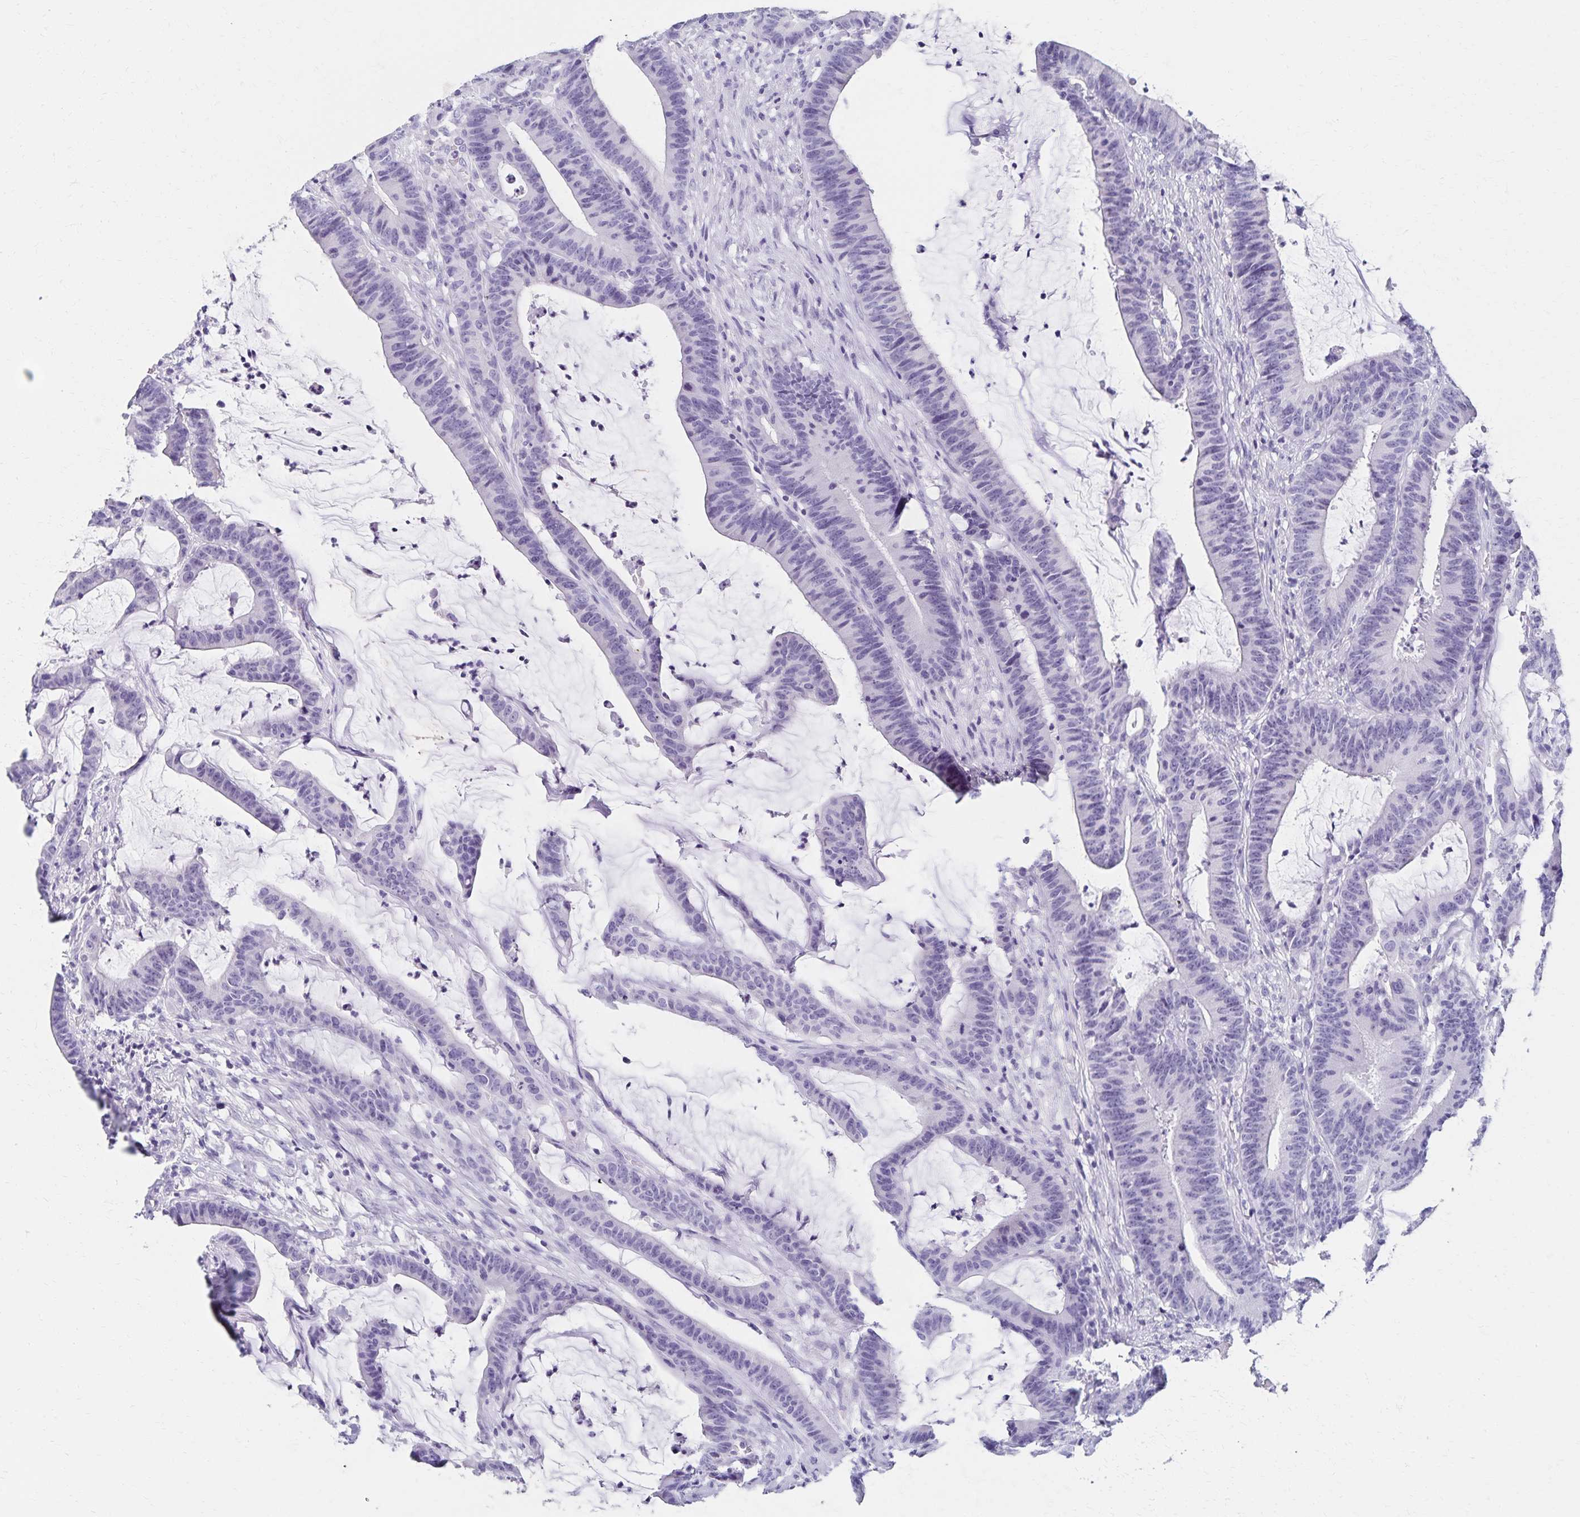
{"staining": {"intensity": "negative", "quantity": "none", "location": "none"}, "tissue": "colorectal cancer", "cell_type": "Tumor cells", "image_type": "cancer", "snomed": [{"axis": "morphology", "description": "Adenocarcinoma, NOS"}, {"axis": "topography", "description": "Colon"}], "caption": "Immunohistochemistry of colorectal cancer (adenocarcinoma) shows no positivity in tumor cells.", "gene": "C2orf50", "patient": {"sex": "female", "age": 78}}